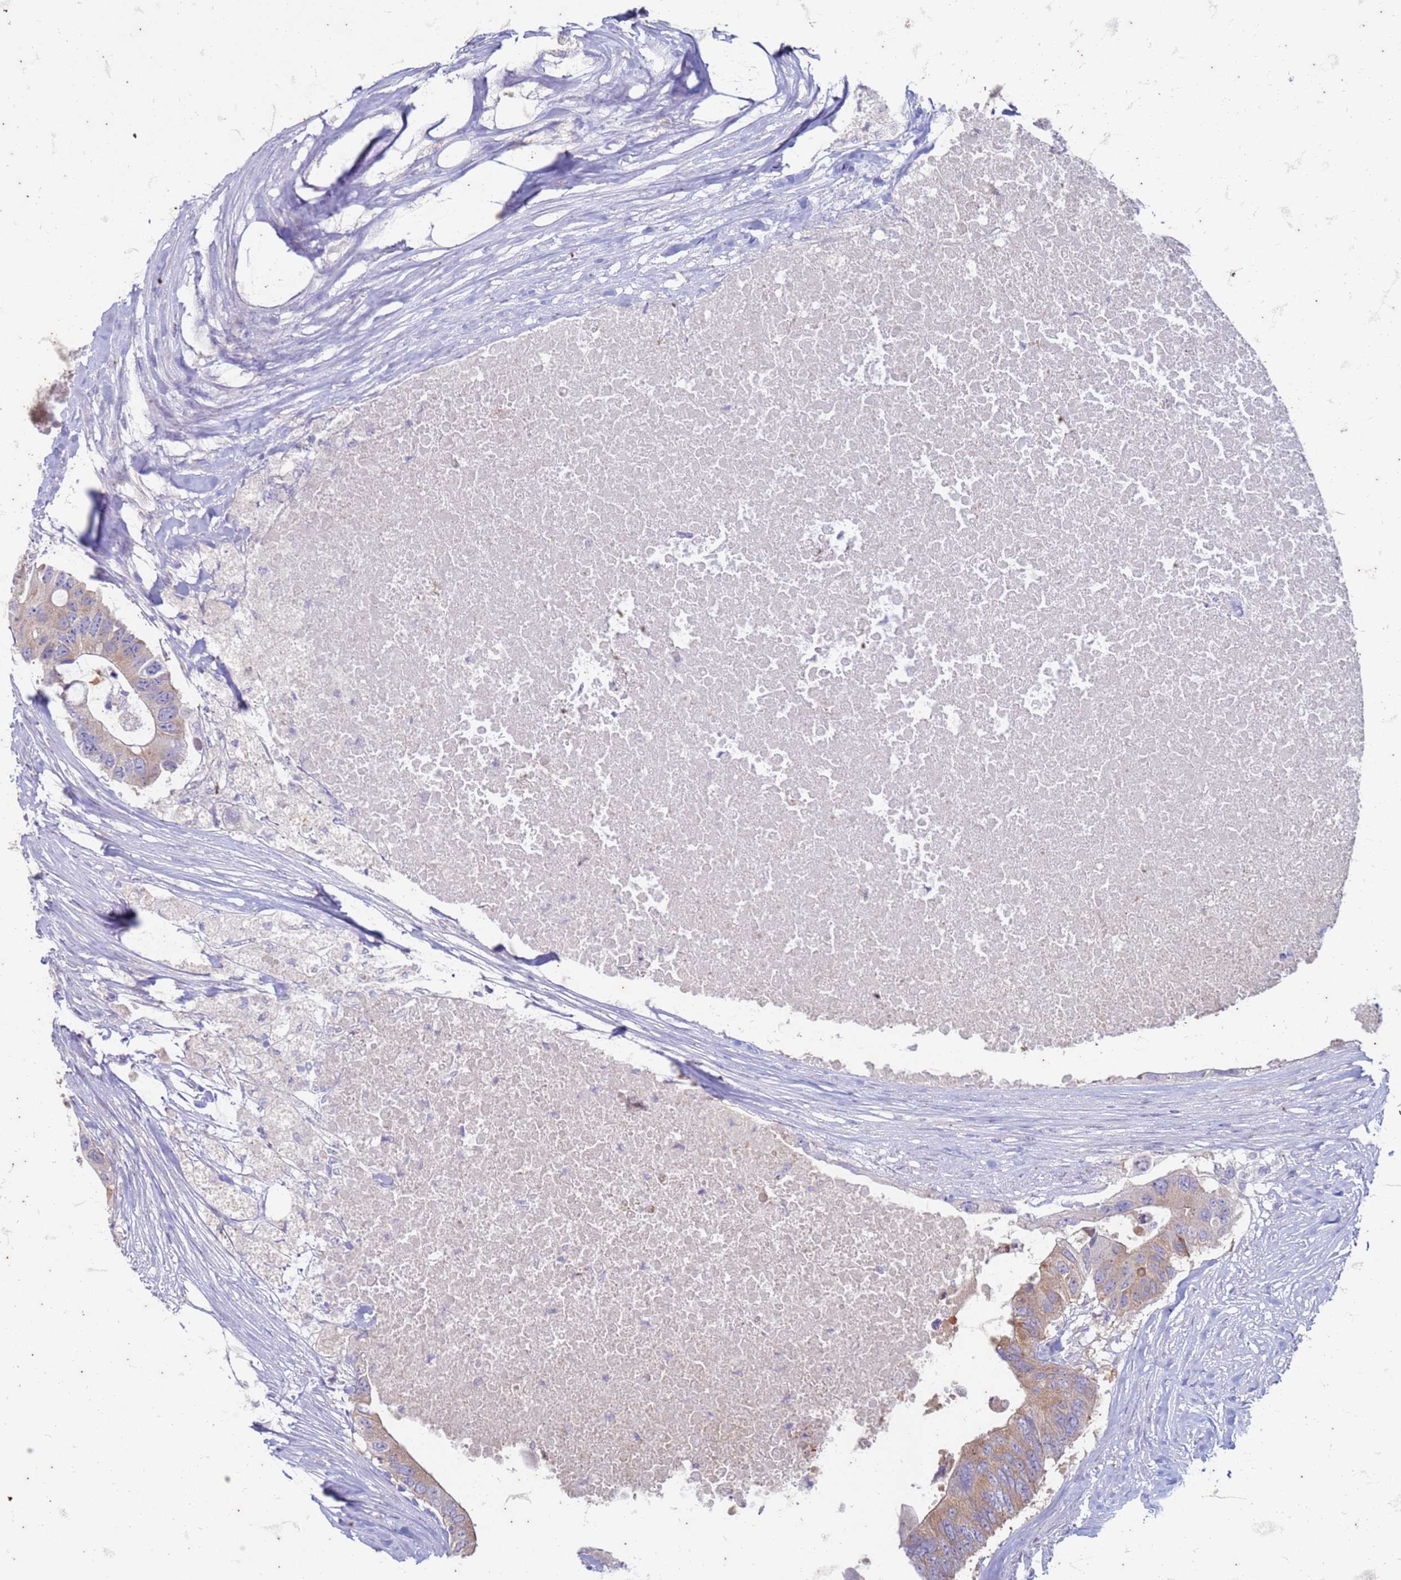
{"staining": {"intensity": "moderate", "quantity": "<25%", "location": "cytoplasmic/membranous"}, "tissue": "colorectal cancer", "cell_type": "Tumor cells", "image_type": "cancer", "snomed": [{"axis": "morphology", "description": "Adenocarcinoma, NOS"}, {"axis": "topography", "description": "Colon"}], "caption": "Brown immunohistochemical staining in human colorectal cancer (adenocarcinoma) exhibits moderate cytoplasmic/membranous positivity in about <25% of tumor cells. The protein is shown in brown color, while the nuclei are stained blue.", "gene": "SUCO", "patient": {"sex": "male", "age": 71}}